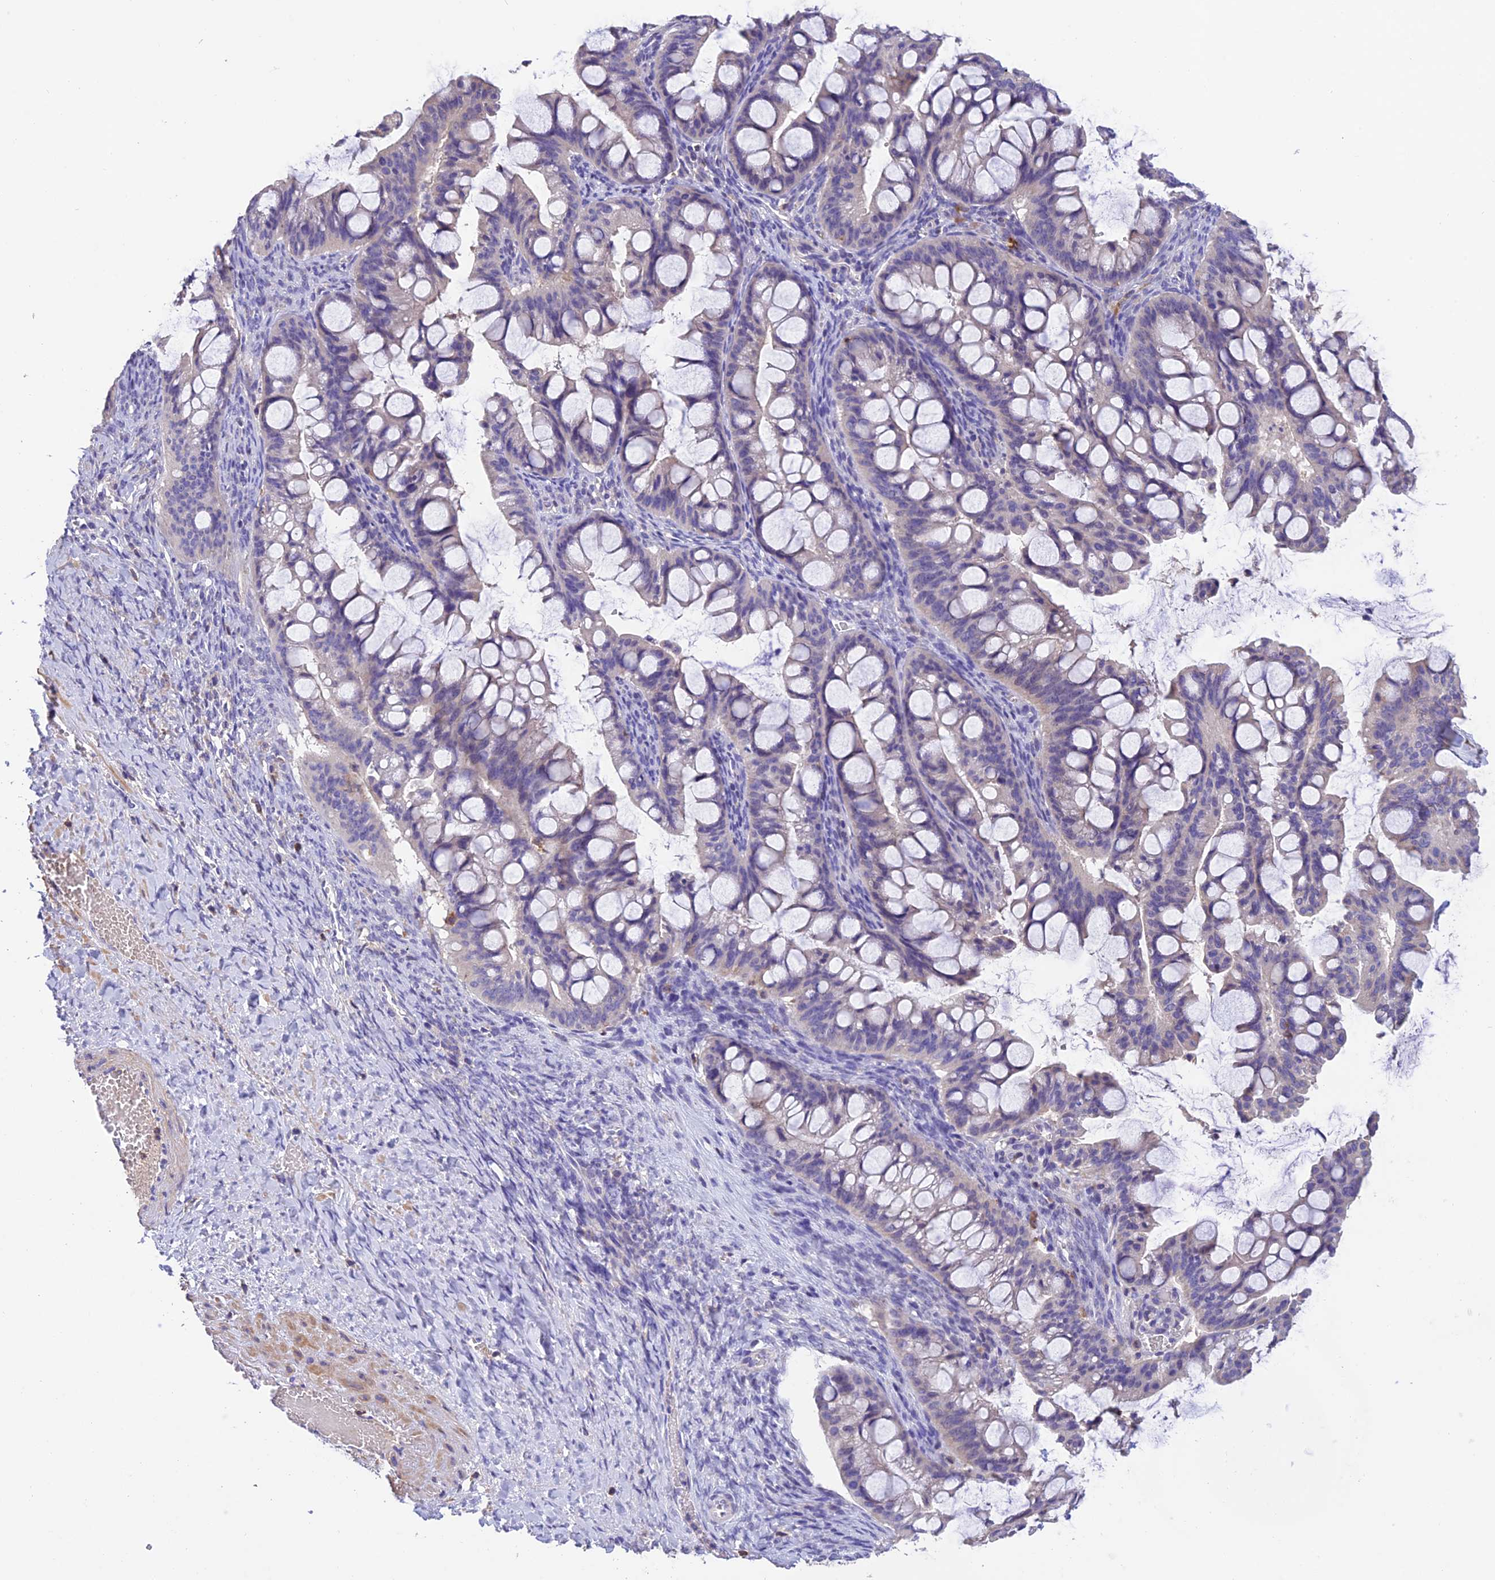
{"staining": {"intensity": "negative", "quantity": "none", "location": "none"}, "tissue": "ovarian cancer", "cell_type": "Tumor cells", "image_type": "cancer", "snomed": [{"axis": "morphology", "description": "Cystadenocarcinoma, mucinous, NOS"}, {"axis": "topography", "description": "Ovary"}], "caption": "IHC of human ovarian mucinous cystadenocarcinoma displays no staining in tumor cells.", "gene": "LPXN", "patient": {"sex": "female", "age": 73}}